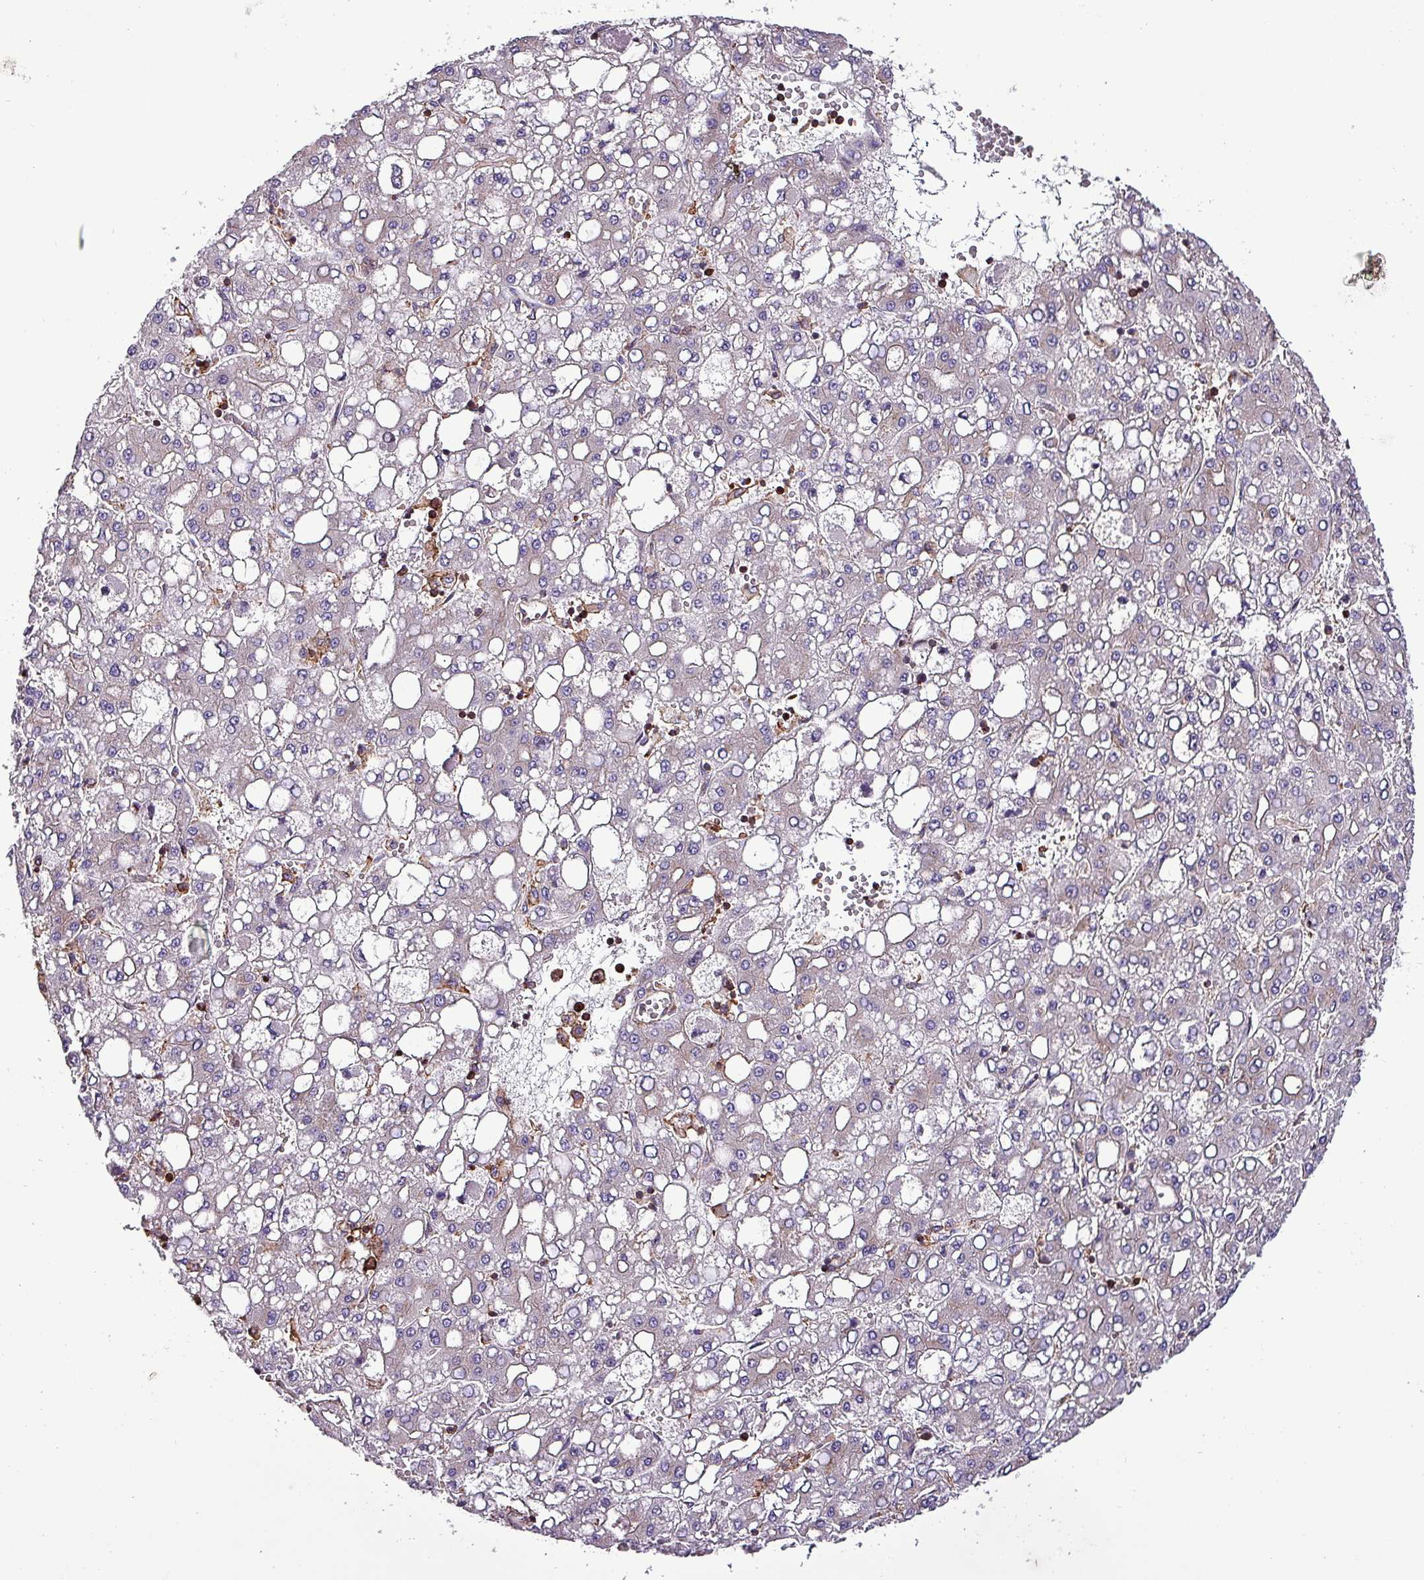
{"staining": {"intensity": "moderate", "quantity": "<25%", "location": "cytoplasmic/membranous"}, "tissue": "liver cancer", "cell_type": "Tumor cells", "image_type": "cancer", "snomed": [{"axis": "morphology", "description": "Carcinoma, Hepatocellular, NOS"}, {"axis": "topography", "description": "Liver"}], "caption": "A low amount of moderate cytoplasmic/membranous staining is appreciated in about <25% of tumor cells in liver cancer tissue. (IHC, brightfield microscopy, high magnification).", "gene": "VAMP4", "patient": {"sex": "male", "age": 65}}